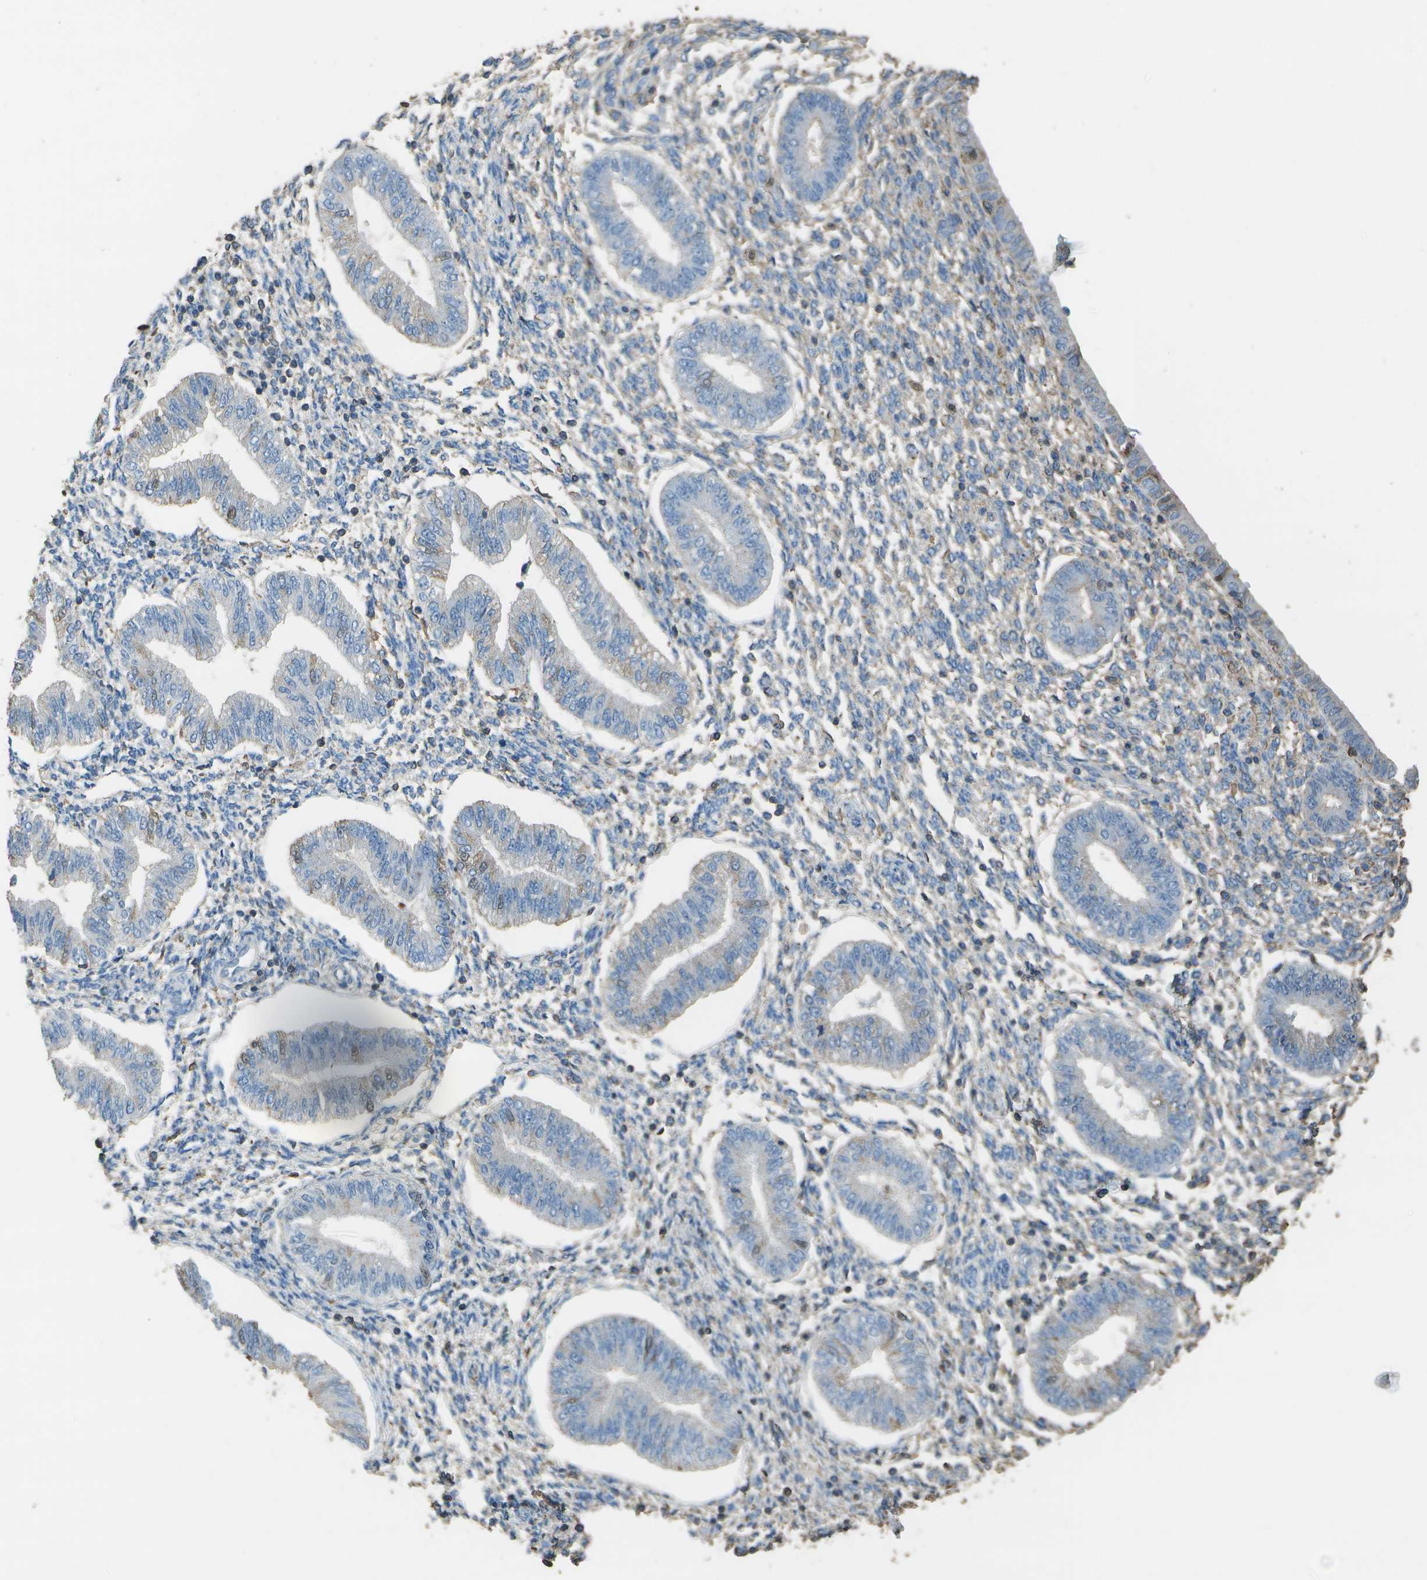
{"staining": {"intensity": "negative", "quantity": "none", "location": "none"}, "tissue": "endometrium", "cell_type": "Cells in endometrial stroma", "image_type": "normal", "snomed": [{"axis": "morphology", "description": "Normal tissue, NOS"}, {"axis": "topography", "description": "Endometrium"}], "caption": "This is an immunohistochemistry histopathology image of benign endometrium. There is no expression in cells in endometrial stroma.", "gene": "CYP4F11", "patient": {"sex": "female", "age": 50}}